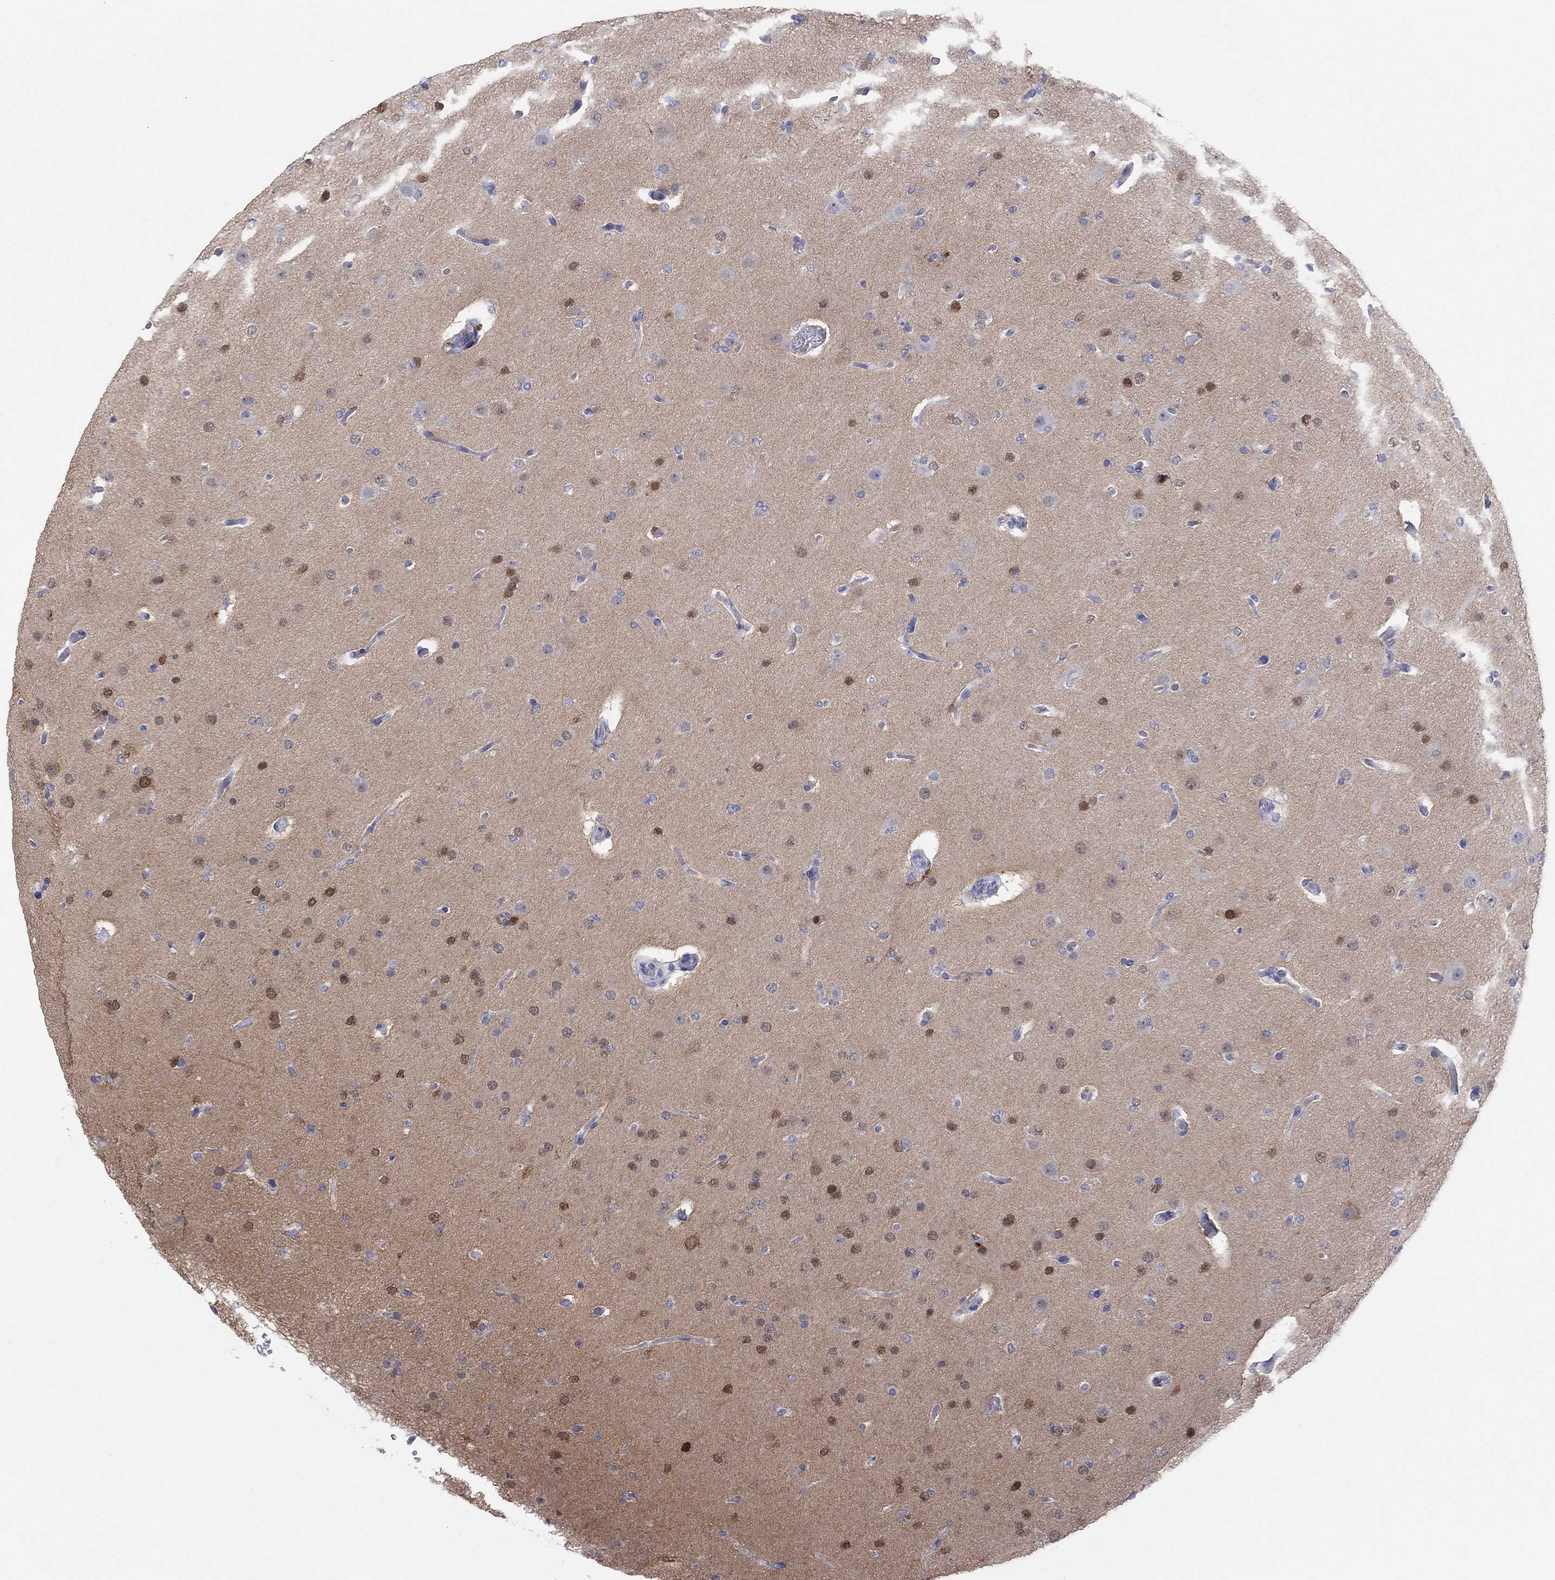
{"staining": {"intensity": "strong", "quantity": "<25%", "location": "nuclear"}, "tissue": "glioma", "cell_type": "Tumor cells", "image_type": "cancer", "snomed": [{"axis": "morphology", "description": "Glioma, malignant, Low grade"}, {"axis": "topography", "description": "Brain"}], "caption": "Immunohistochemical staining of human glioma exhibits medium levels of strong nuclear protein staining in about <25% of tumor cells.", "gene": "CPNE6", "patient": {"sex": "male", "age": 41}}